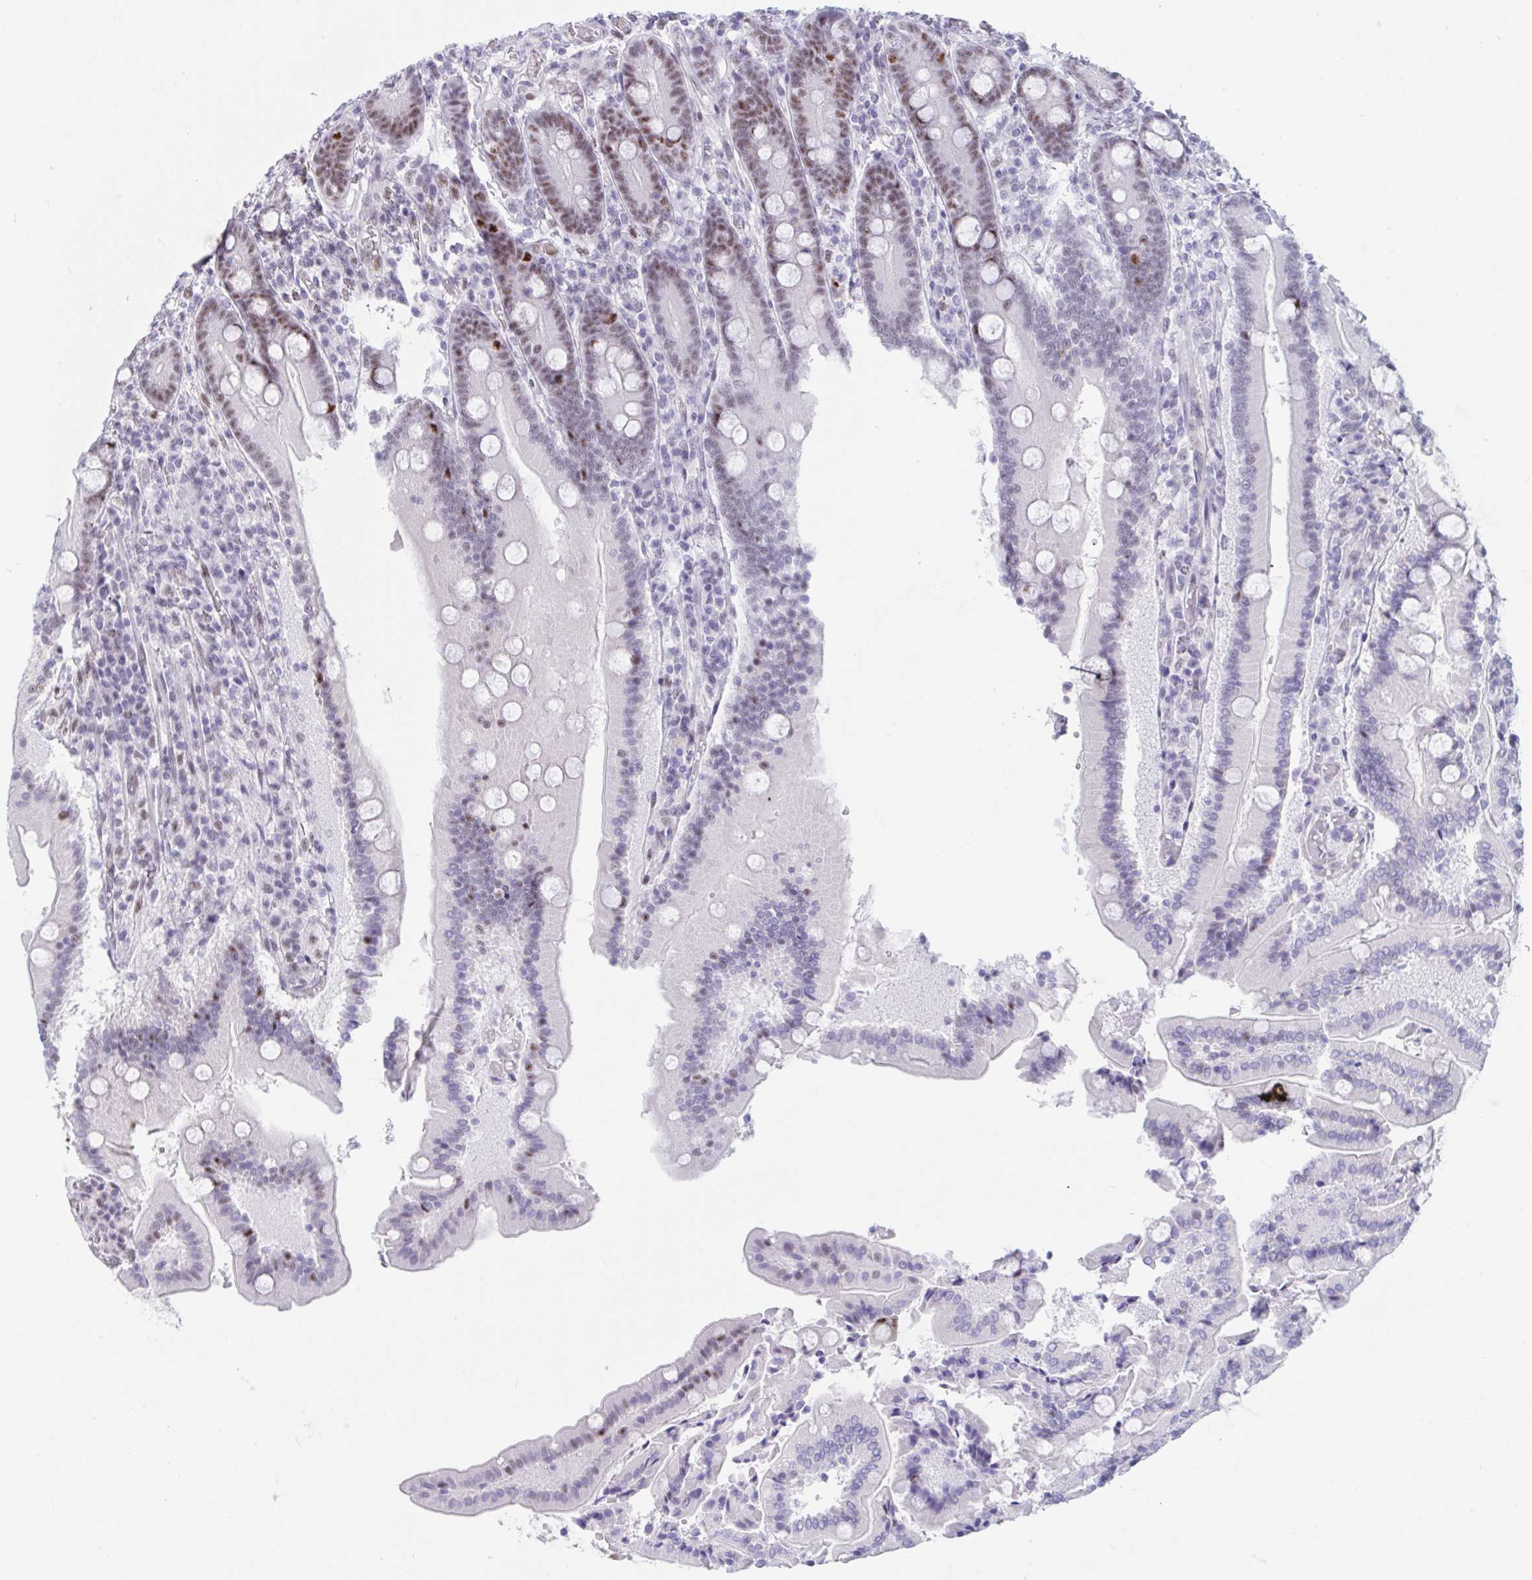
{"staining": {"intensity": "strong", "quantity": "25%-75%", "location": "nuclear"}, "tissue": "duodenum", "cell_type": "Glandular cells", "image_type": "normal", "snomed": [{"axis": "morphology", "description": "Normal tissue, NOS"}, {"axis": "topography", "description": "Duodenum"}], "caption": "DAB (3,3'-diaminobenzidine) immunohistochemical staining of unremarkable duodenum shows strong nuclear protein expression in about 25%-75% of glandular cells.", "gene": "IKZF2", "patient": {"sex": "female", "age": 62}}